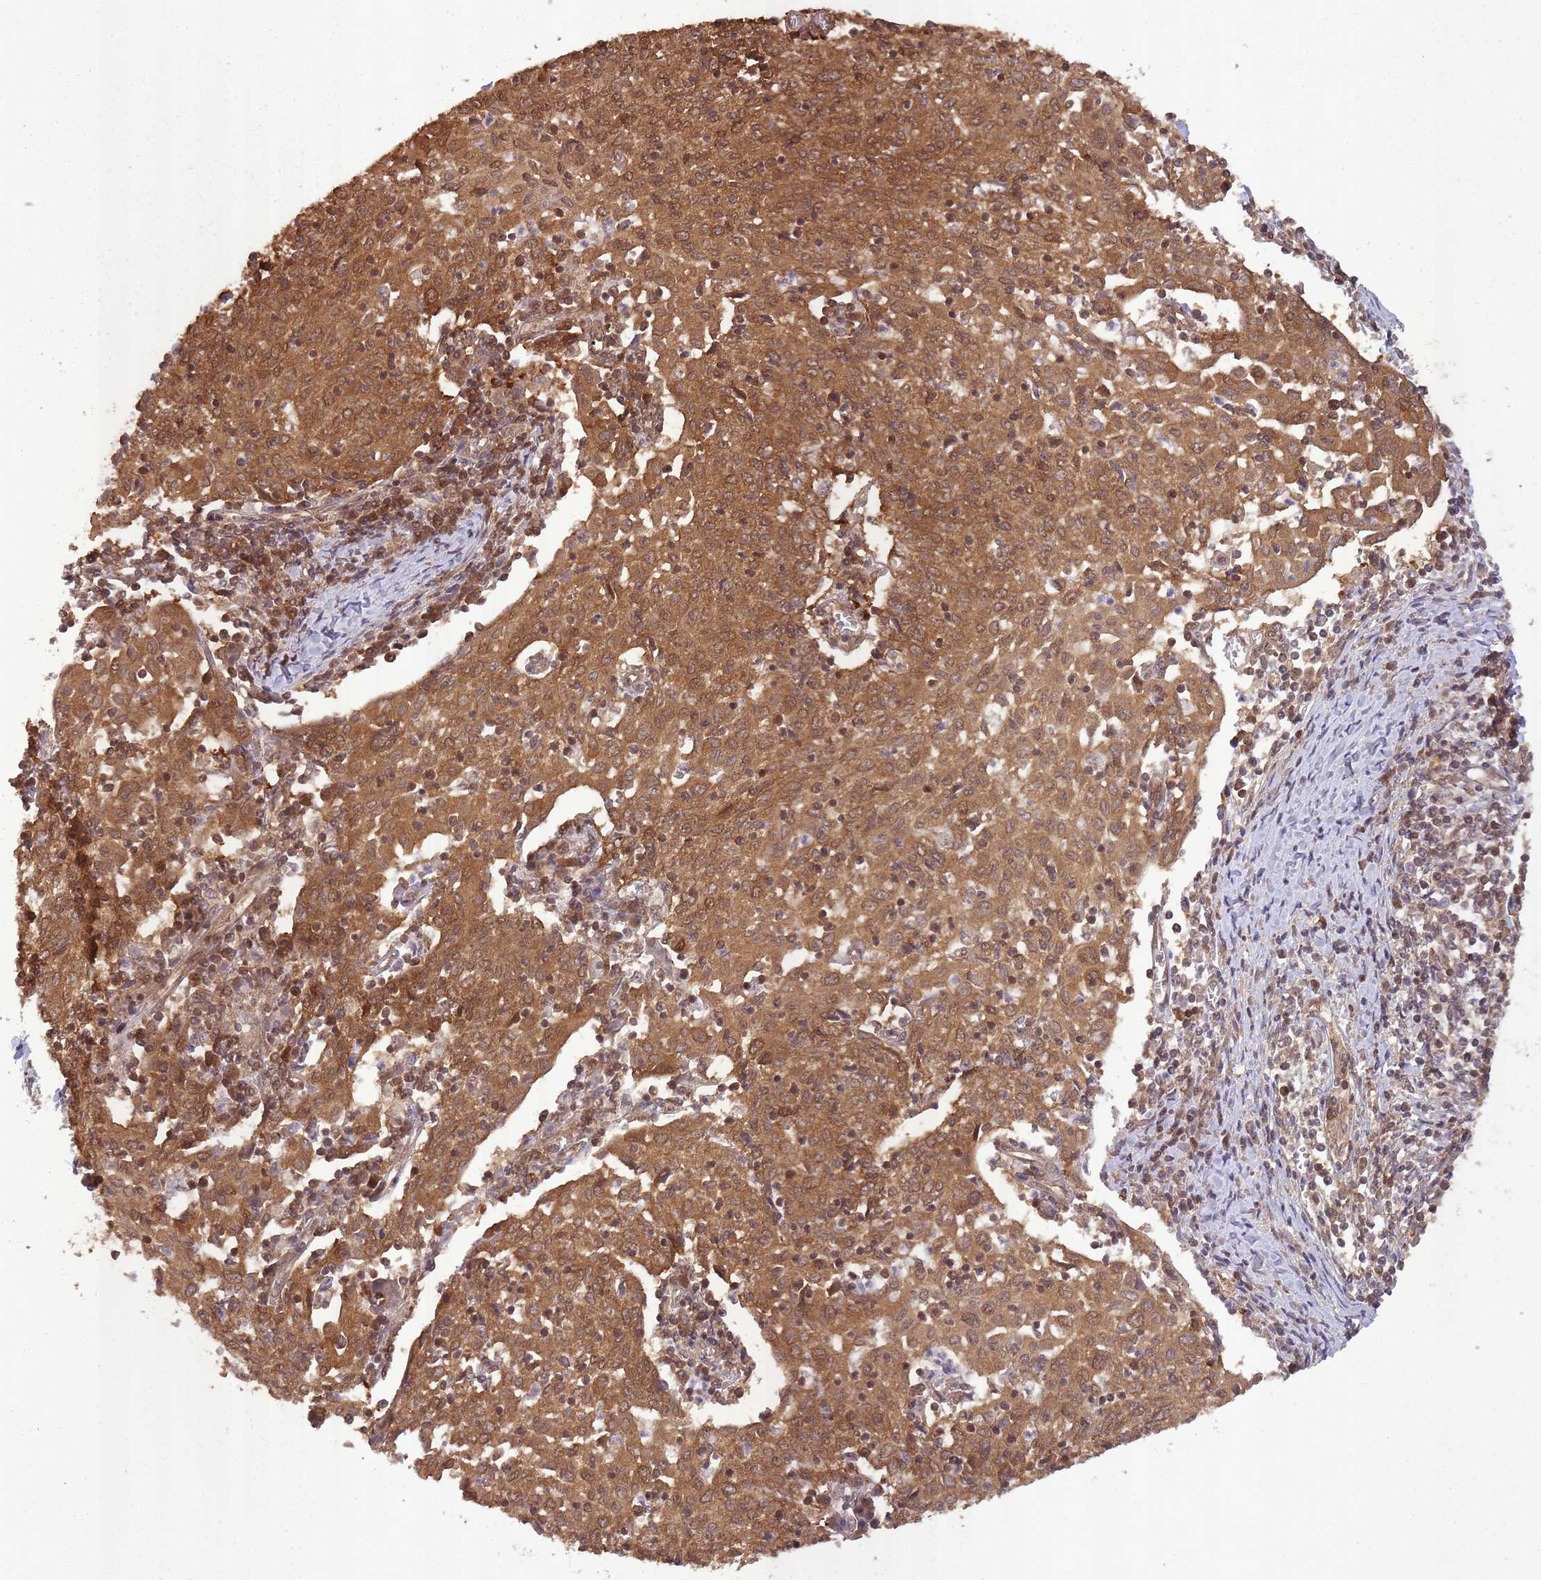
{"staining": {"intensity": "strong", "quantity": ">75%", "location": "cytoplasmic/membranous"}, "tissue": "cervical cancer", "cell_type": "Tumor cells", "image_type": "cancer", "snomed": [{"axis": "morphology", "description": "Squamous cell carcinoma, NOS"}, {"axis": "topography", "description": "Cervix"}], "caption": "High-power microscopy captured an immunohistochemistry (IHC) photomicrograph of cervical cancer, revealing strong cytoplasmic/membranous expression in approximately >75% of tumor cells.", "gene": "PPP6R3", "patient": {"sex": "female", "age": 52}}